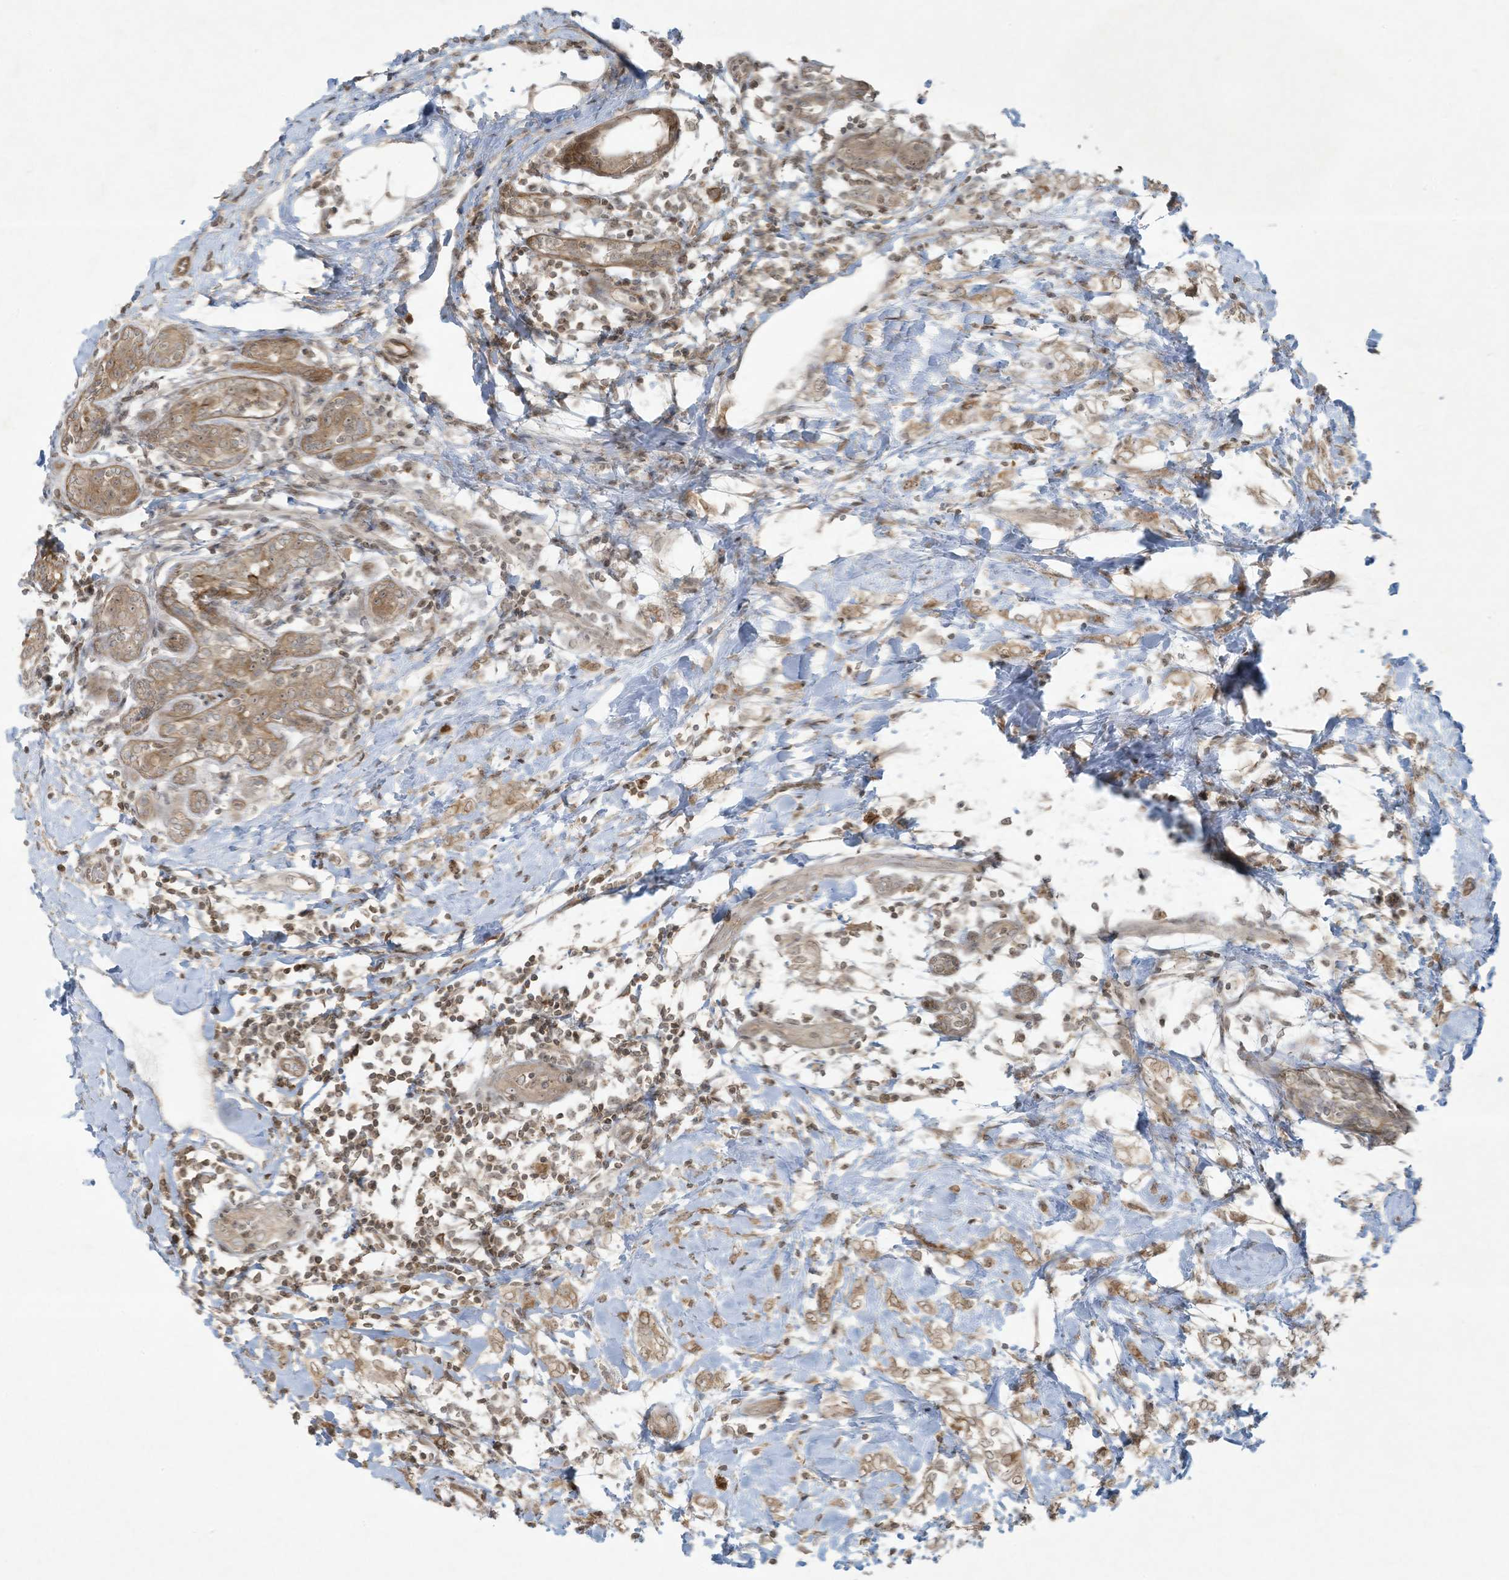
{"staining": {"intensity": "weak", "quantity": "25%-75%", "location": "cytoplasmic/membranous"}, "tissue": "breast cancer", "cell_type": "Tumor cells", "image_type": "cancer", "snomed": [{"axis": "morphology", "description": "Normal tissue, NOS"}, {"axis": "morphology", "description": "Lobular carcinoma"}, {"axis": "topography", "description": "Breast"}], "caption": "A high-resolution histopathology image shows immunohistochemistry staining of breast cancer, which shows weak cytoplasmic/membranous positivity in about 25%-75% of tumor cells. The protein of interest is shown in brown color, while the nuclei are stained blue.", "gene": "ZNF263", "patient": {"sex": "female", "age": 47}}